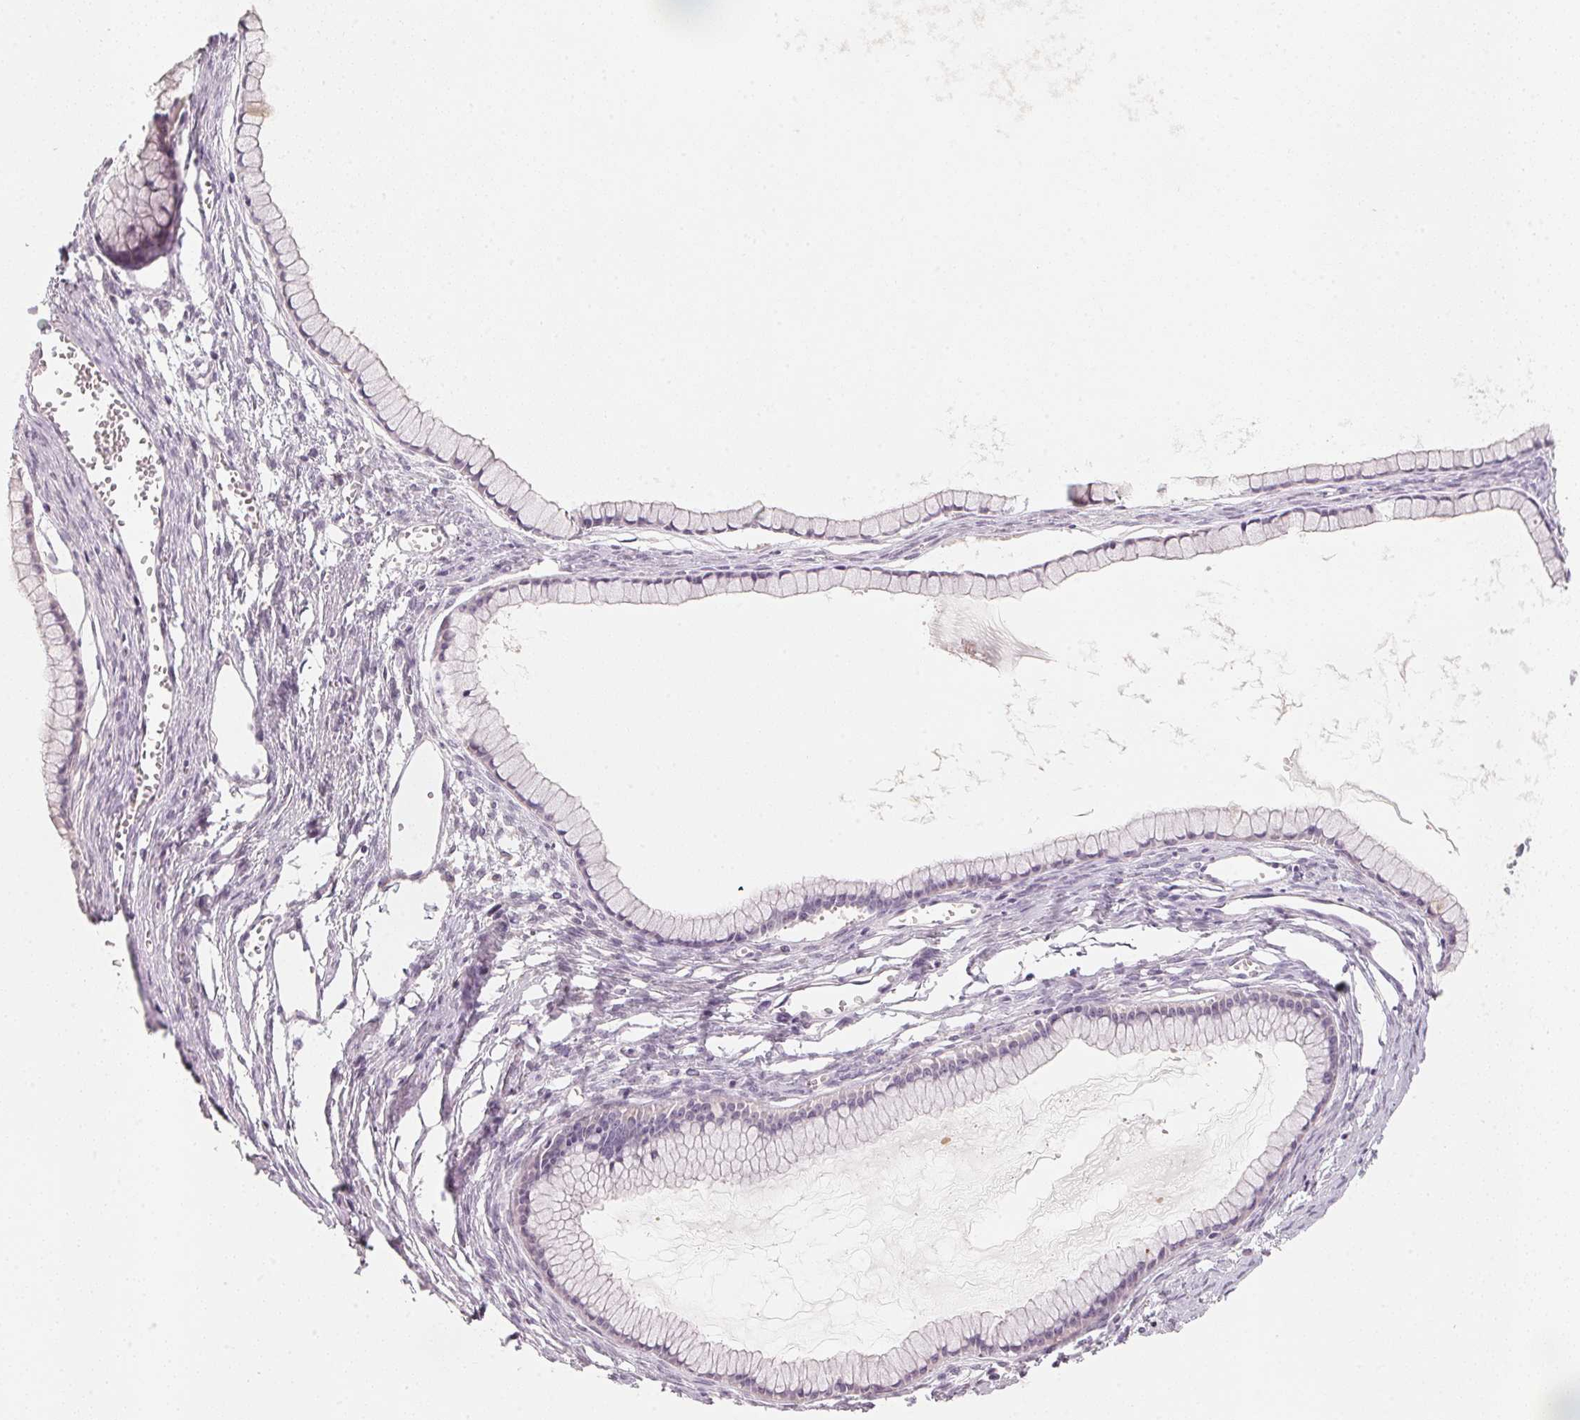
{"staining": {"intensity": "negative", "quantity": "none", "location": "none"}, "tissue": "ovarian cancer", "cell_type": "Tumor cells", "image_type": "cancer", "snomed": [{"axis": "morphology", "description": "Cystadenocarcinoma, mucinous, NOS"}, {"axis": "topography", "description": "Ovary"}], "caption": "Tumor cells show no significant protein expression in ovarian mucinous cystadenocarcinoma.", "gene": "TREH", "patient": {"sex": "female", "age": 41}}